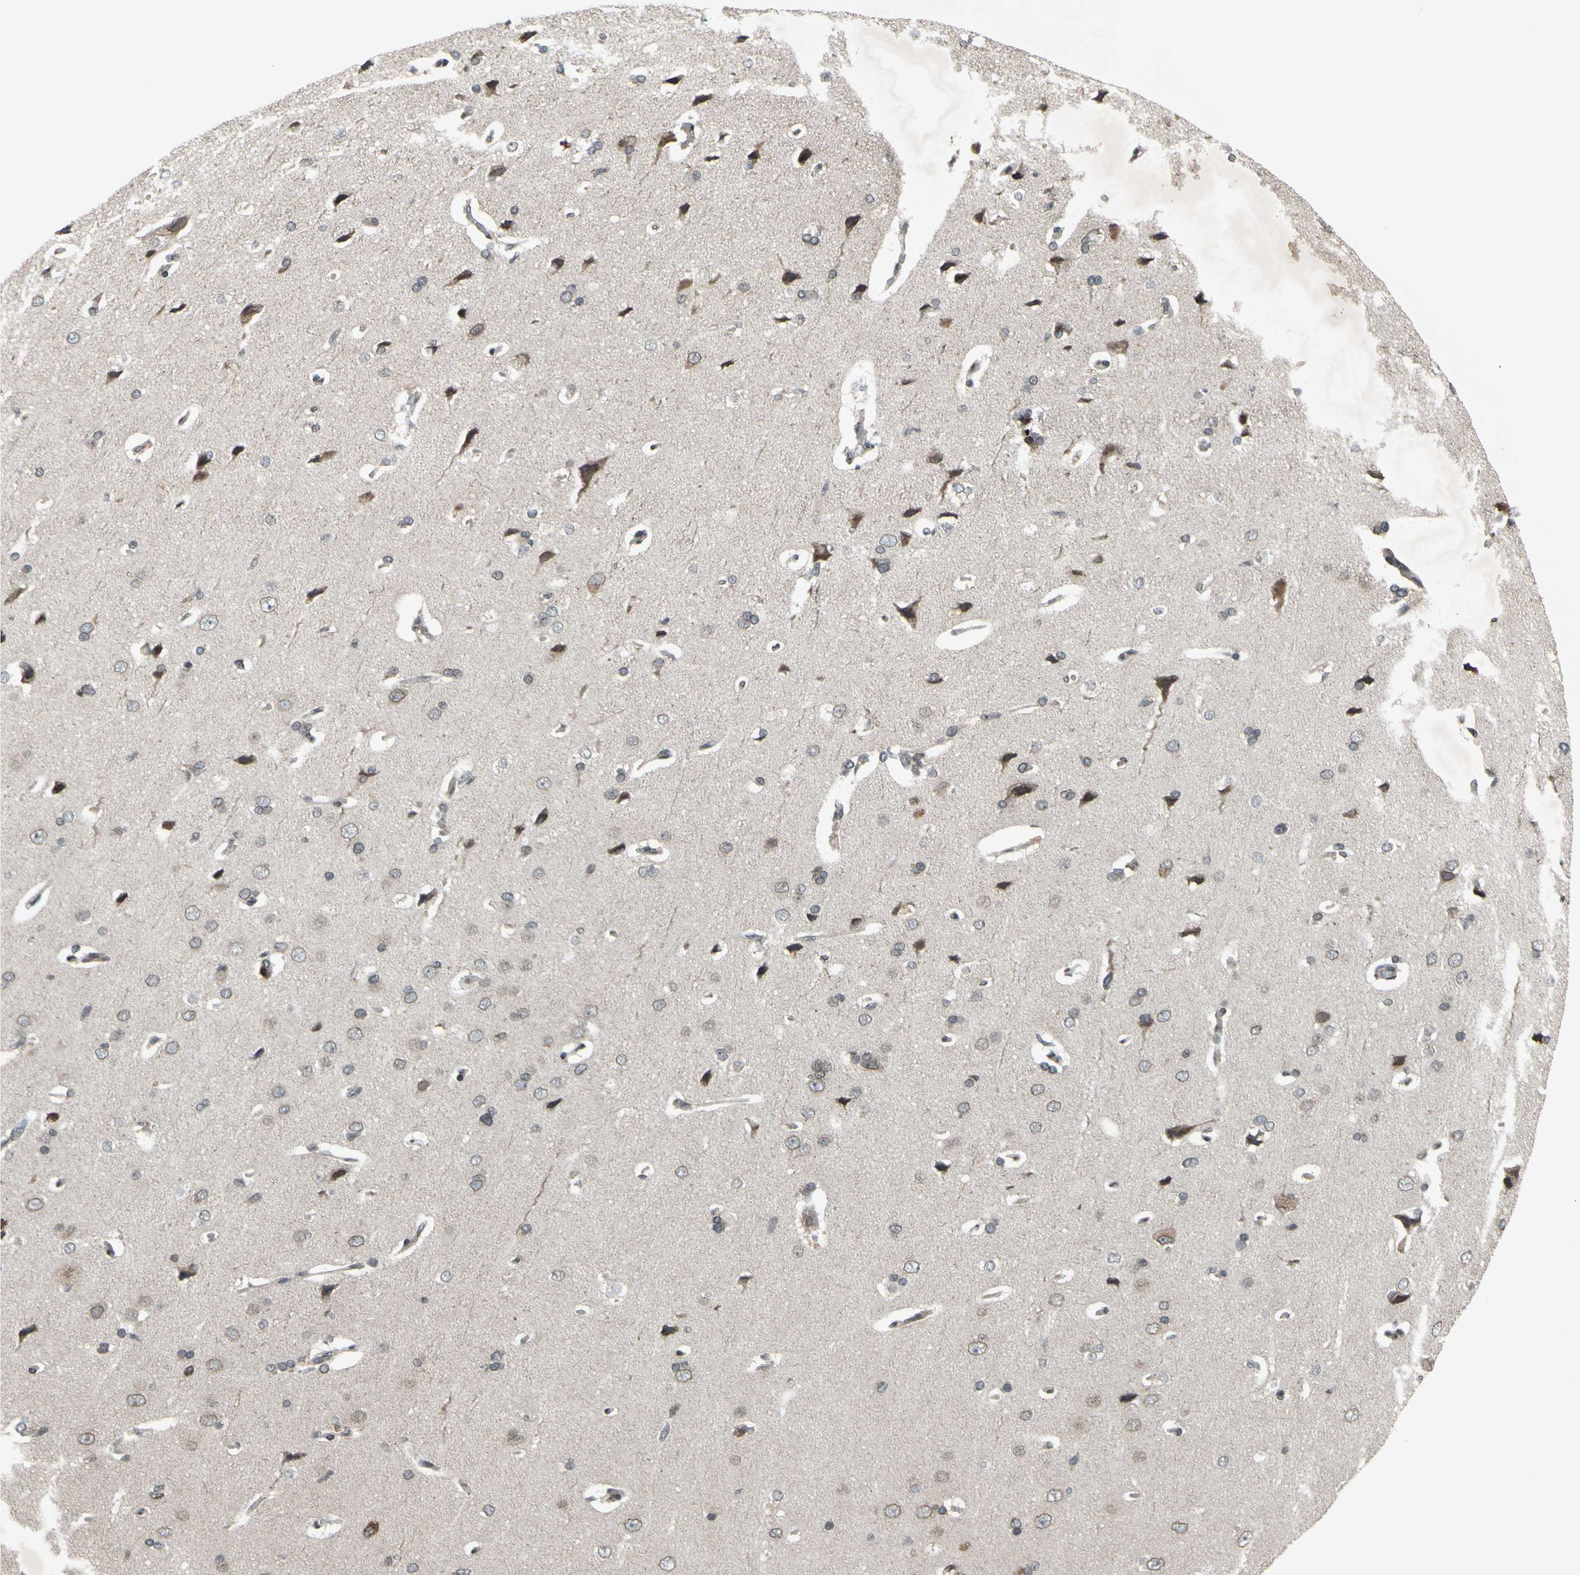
{"staining": {"intensity": "weak", "quantity": "25%-75%", "location": "cytoplasmic/membranous"}, "tissue": "cerebral cortex", "cell_type": "Endothelial cells", "image_type": "normal", "snomed": [{"axis": "morphology", "description": "Normal tissue, NOS"}, {"axis": "topography", "description": "Cerebral cortex"}], "caption": "Immunohistochemical staining of benign human cerebral cortex shows weak cytoplasmic/membranous protein expression in about 25%-75% of endothelial cells.", "gene": "XPO1", "patient": {"sex": "male", "age": 62}}